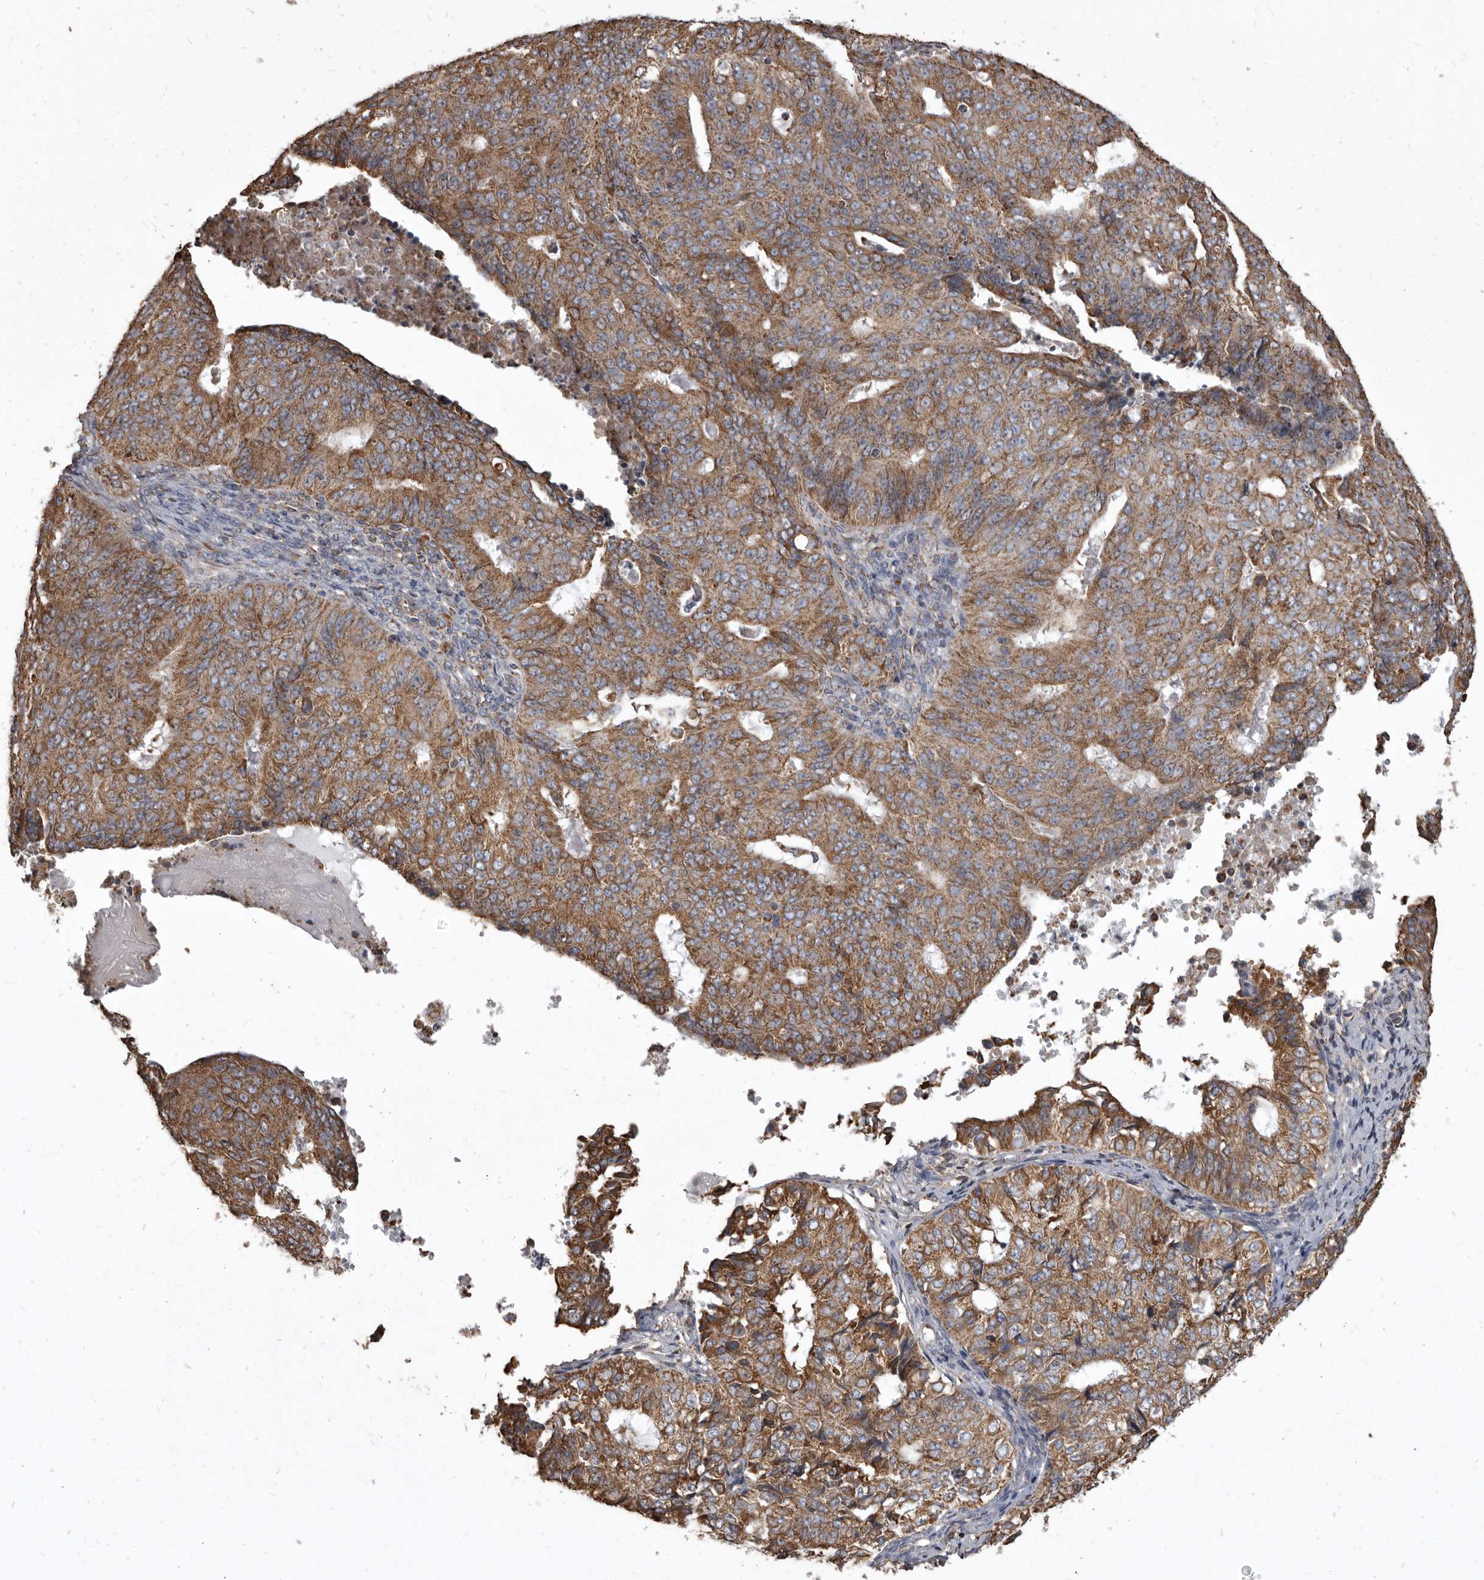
{"staining": {"intensity": "moderate", "quantity": ">75%", "location": "cytoplasmic/membranous"}, "tissue": "endometrial cancer", "cell_type": "Tumor cells", "image_type": "cancer", "snomed": [{"axis": "morphology", "description": "Adenocarcinoma, NOS"}, {"axis": "topography", "description": "Endometrium"}], "caption": "A photomicrograph of human adenocarcinoma (endometrial) stained for a protein shows moderate cytoplasmic/membranous brown staining in tumor cells.", "gene": "CDK5RAP3", "patient": {"sex": "female", "age": 32}}